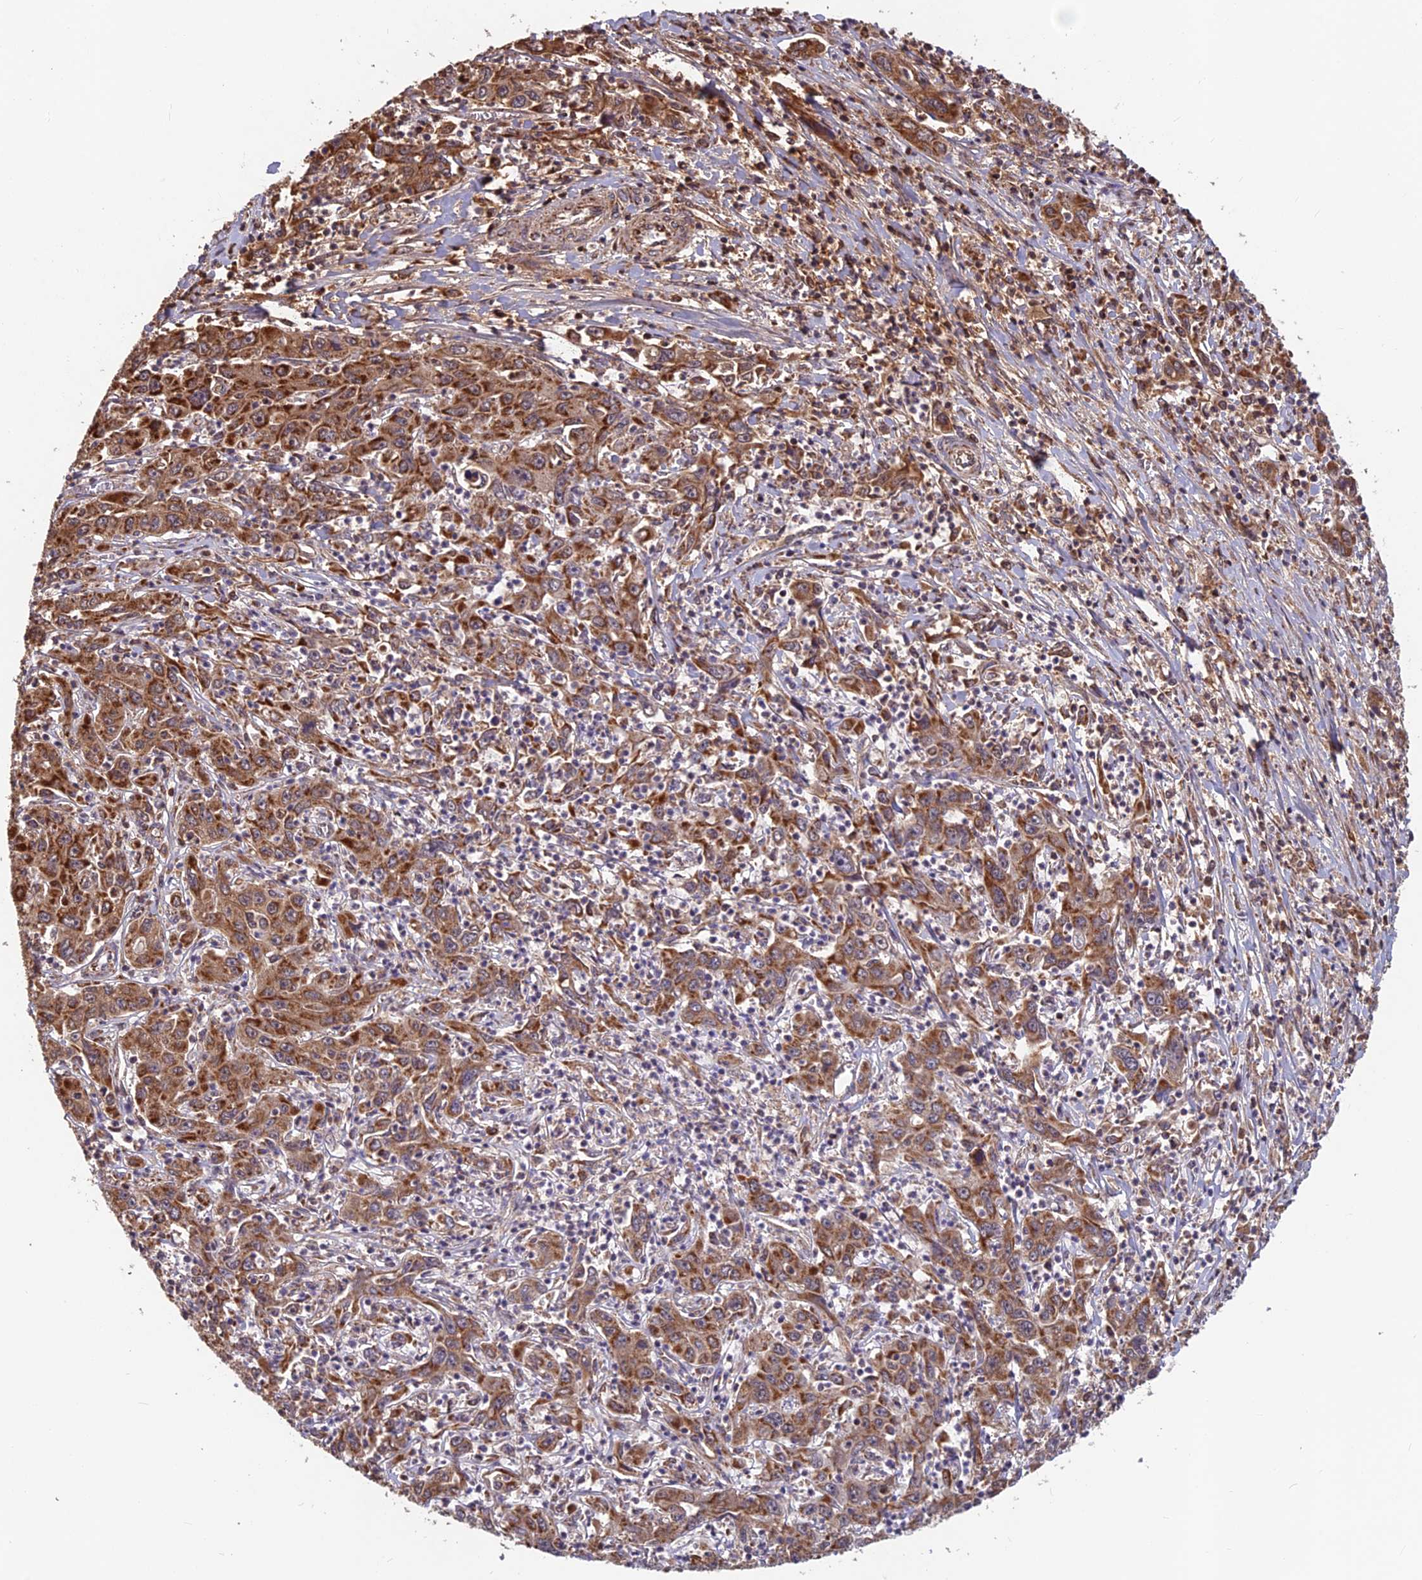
{"staining": {"intensity": "moderate", "quantity": ">75%", "location": "cytoplasmic/membranous"}, "tissue": "liver cancer", "cell_type": "Tumor cells", "image_type": "cancer", "snomed": [{"axis": "morphology", "description": "Carcinoma, Hepatocellular, NOS"}, {"axis": "topography", "description": "Liver"}], "caption": "Protein expression by immunohistochemistry exhibits moderate cytoplasmic/membranous staining in approximately >75% of tumor cells in hepatocellular carcinoma (liver).", "gene": "CCDC15", "patient": {"sex": "male", "age": 63}}